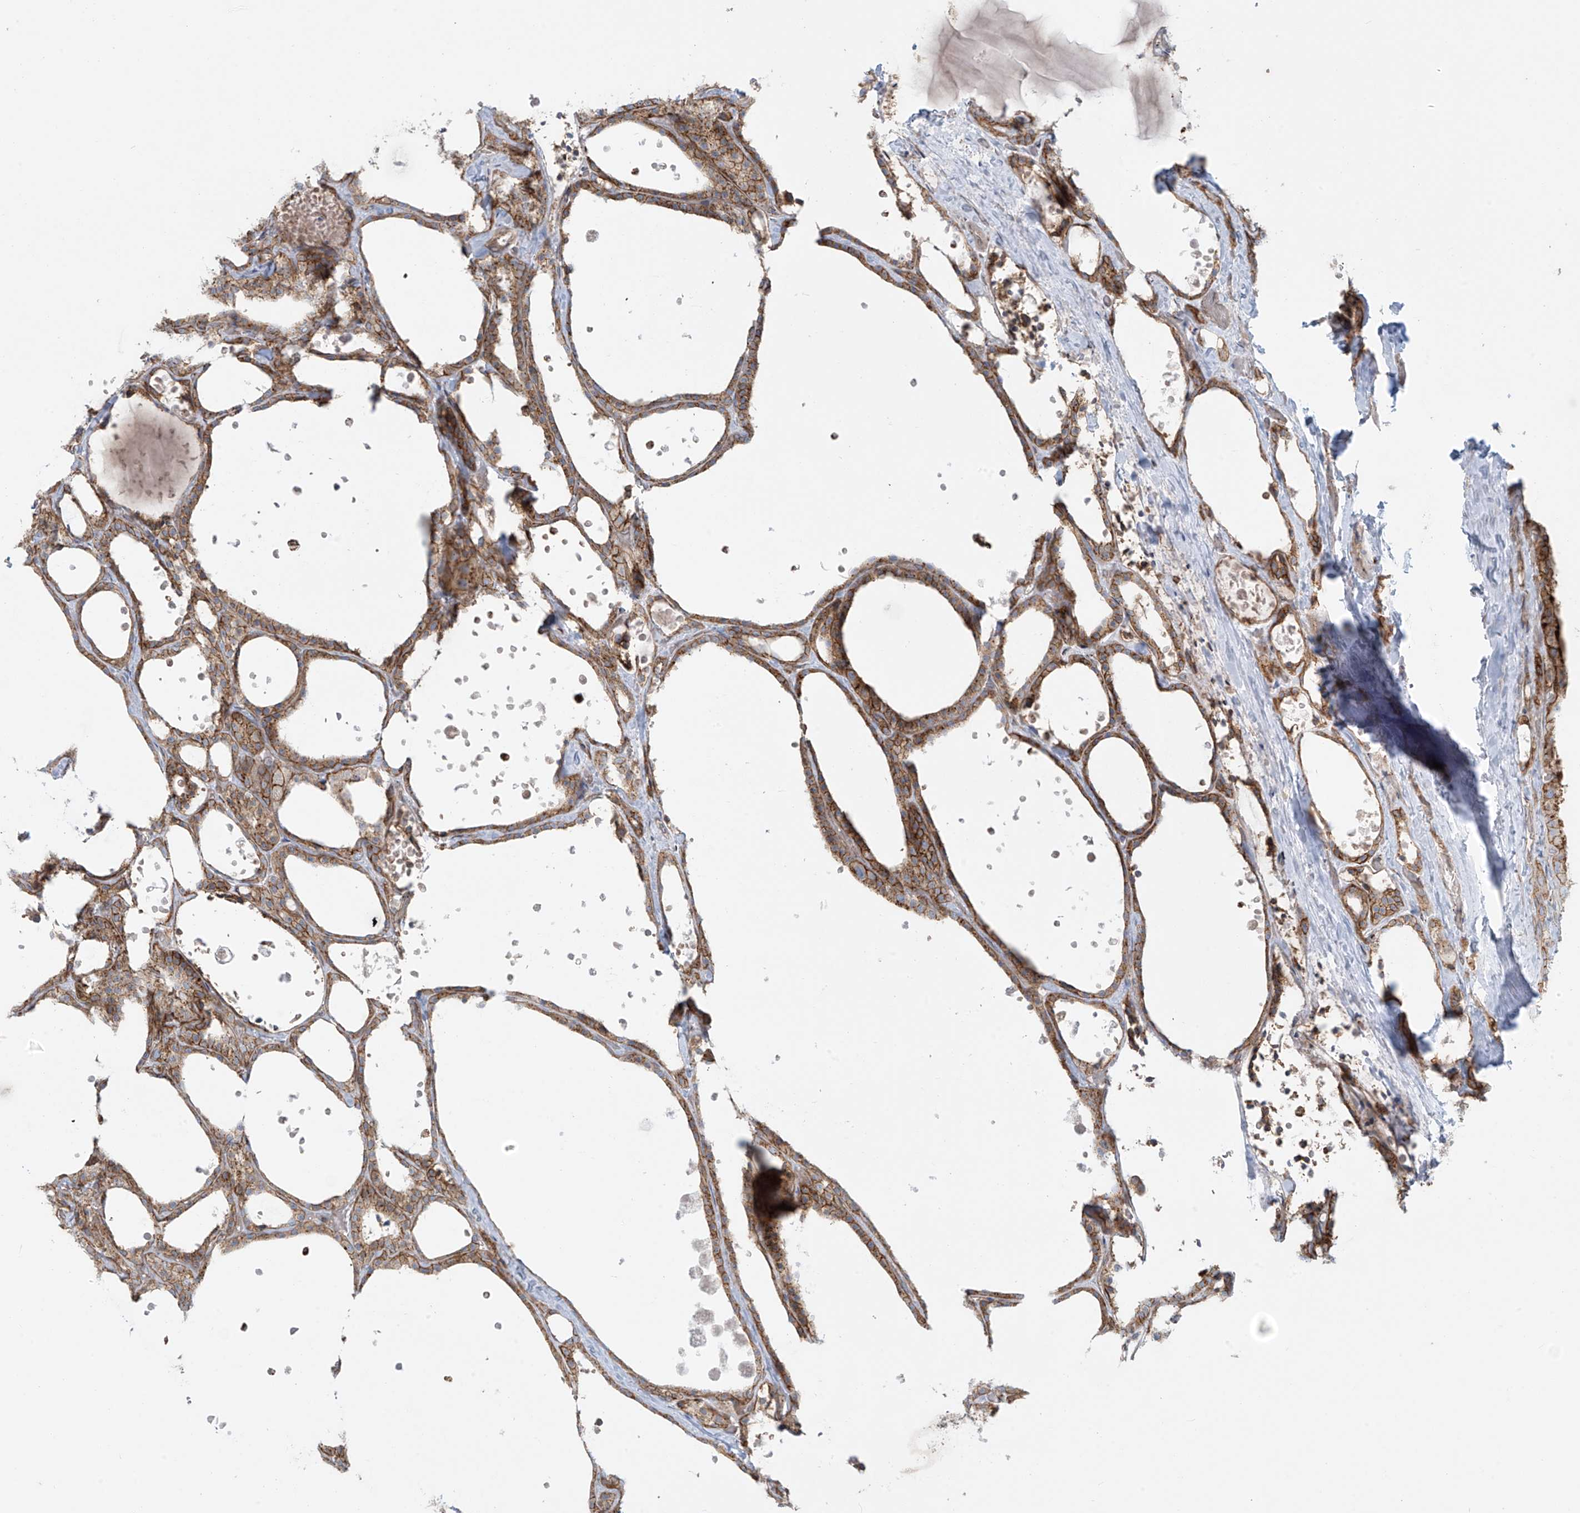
{"staining": {"intensity": "strong", "quantity": "25%-75%", "location": "cytoplasmic/membranous"}, "tissue": "thyroid cancer", "cell_type": "Tumor cells", "image_type": "cancer", "snomed": [{"axis": "morphology", "description": "Papillary adenocarcinoma, NOS"}, {"axis": "topography", "description": "Thyroid gland"}], "caption": "A high amount of strong cytoplasmic/membranous expression is seen in approximately 25%-75% of tumor cells in thyroid cancer tissue.", "gene": "LZTS3", "patient": {"sex": "male", "age": 77}}